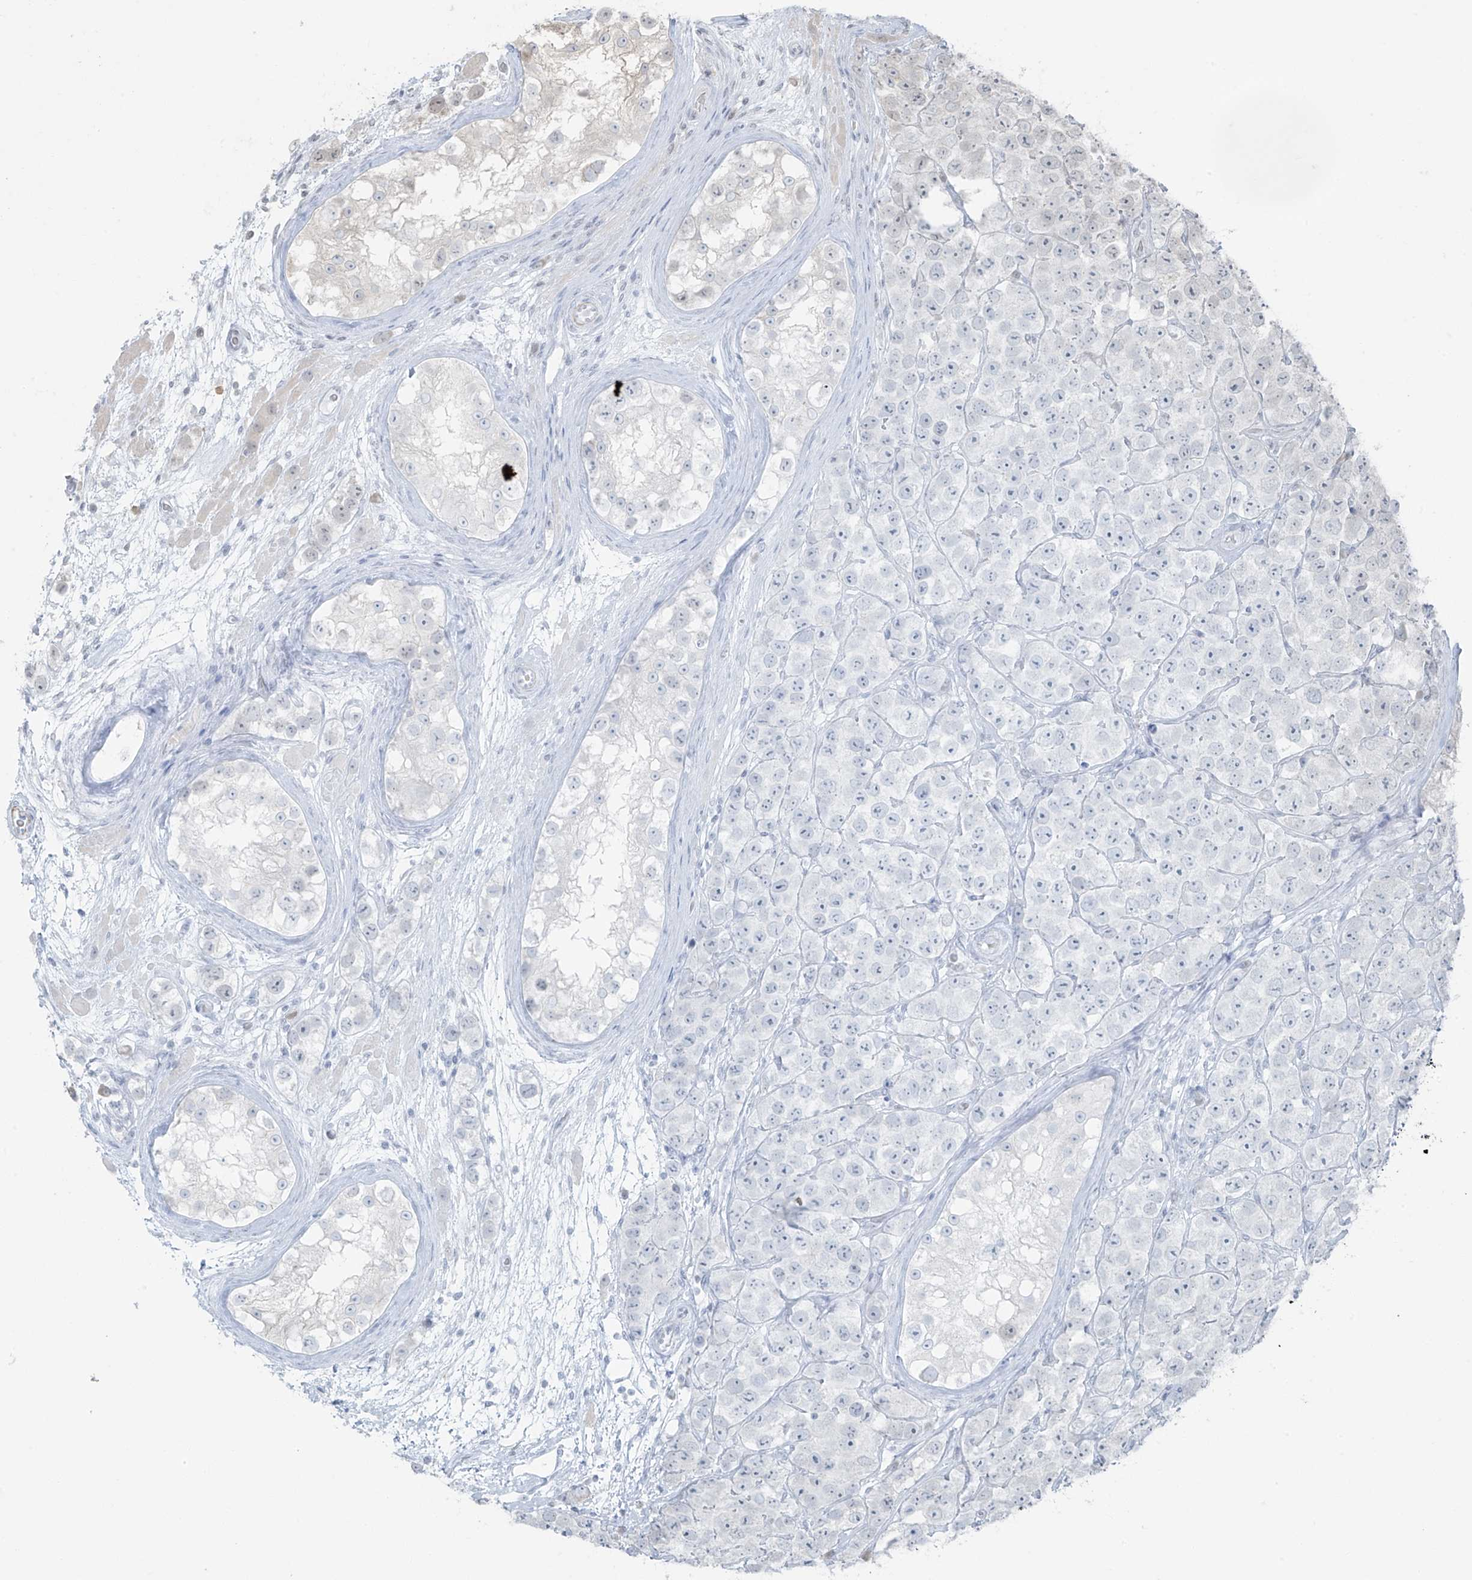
{"staining": {"intensity": "negative", "quantity": "none", "location": "none"}, "tissue": "testis cancer", "cell_type": "Tumor cells", "image_type": "cancer", "snomed": [{"axis": "morphology", "description": "Seminoma, NOS"}, {"axis": "topography", "description": "Testis"}], "caption": "Protein analysis of testis seminoma exhibits no significant expression in tumor cells.", "gene": "TTC22", "patient": {"sex": "male", "age": 28}}